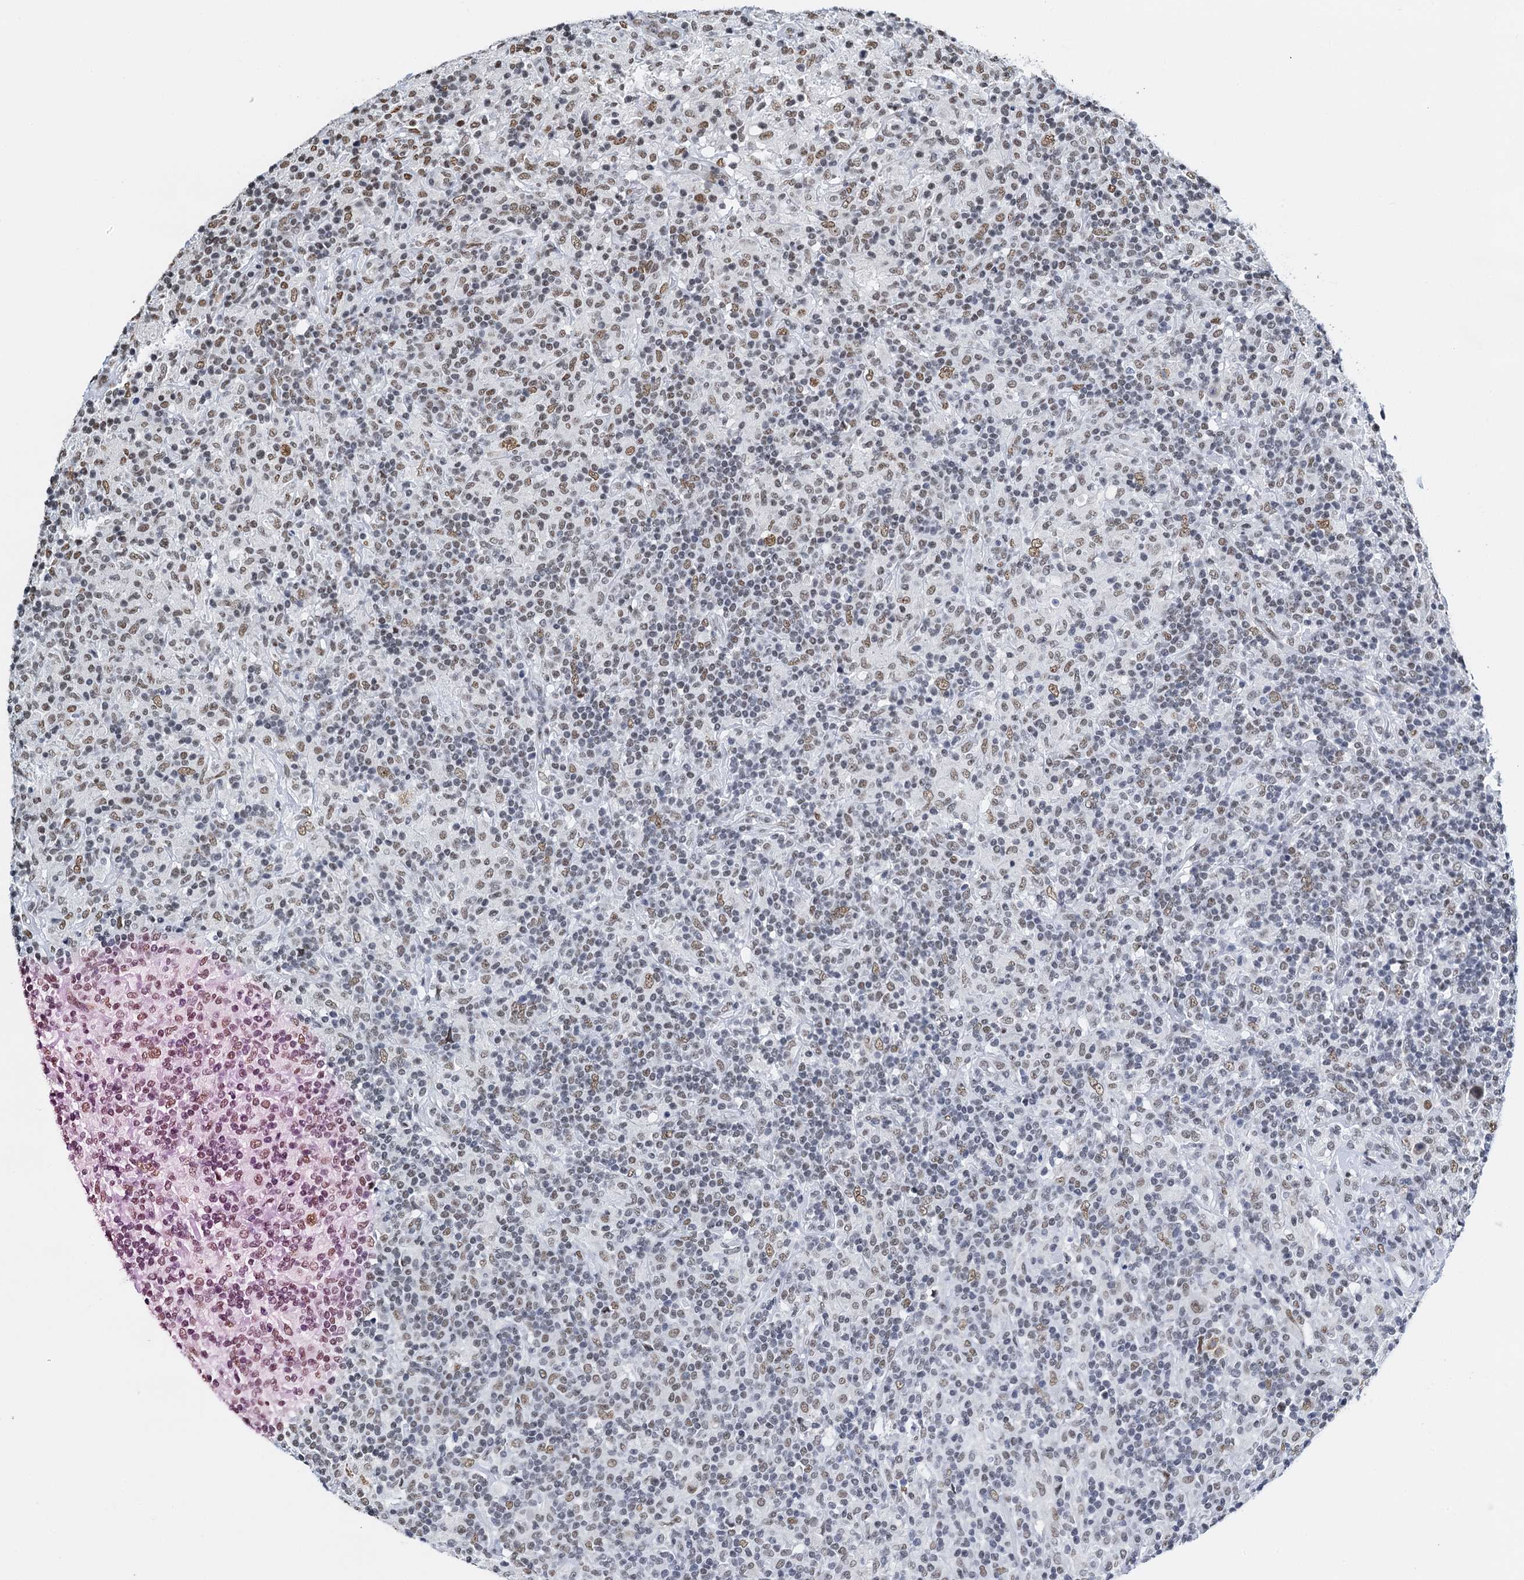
{"staining": {"intensity": "moderate", "quantity": ">75%", "location": "nuclear"}, "tissue": "lymphoma", "cell_type": "Tumor cells", "image_type": "cancer", "snomed": [{"axis": "morphology", "description": "Hodgkin's disease, NOS"}, {"axis": "topography", "description": "Lymph node"}], "caption": "Human lymphoma stained with a brown dye demonstrates moderate nuclear positive expression in about >75% of tumor cells.", "gene": "SLTM", "patient": {"sex": "male", "age": 70}}